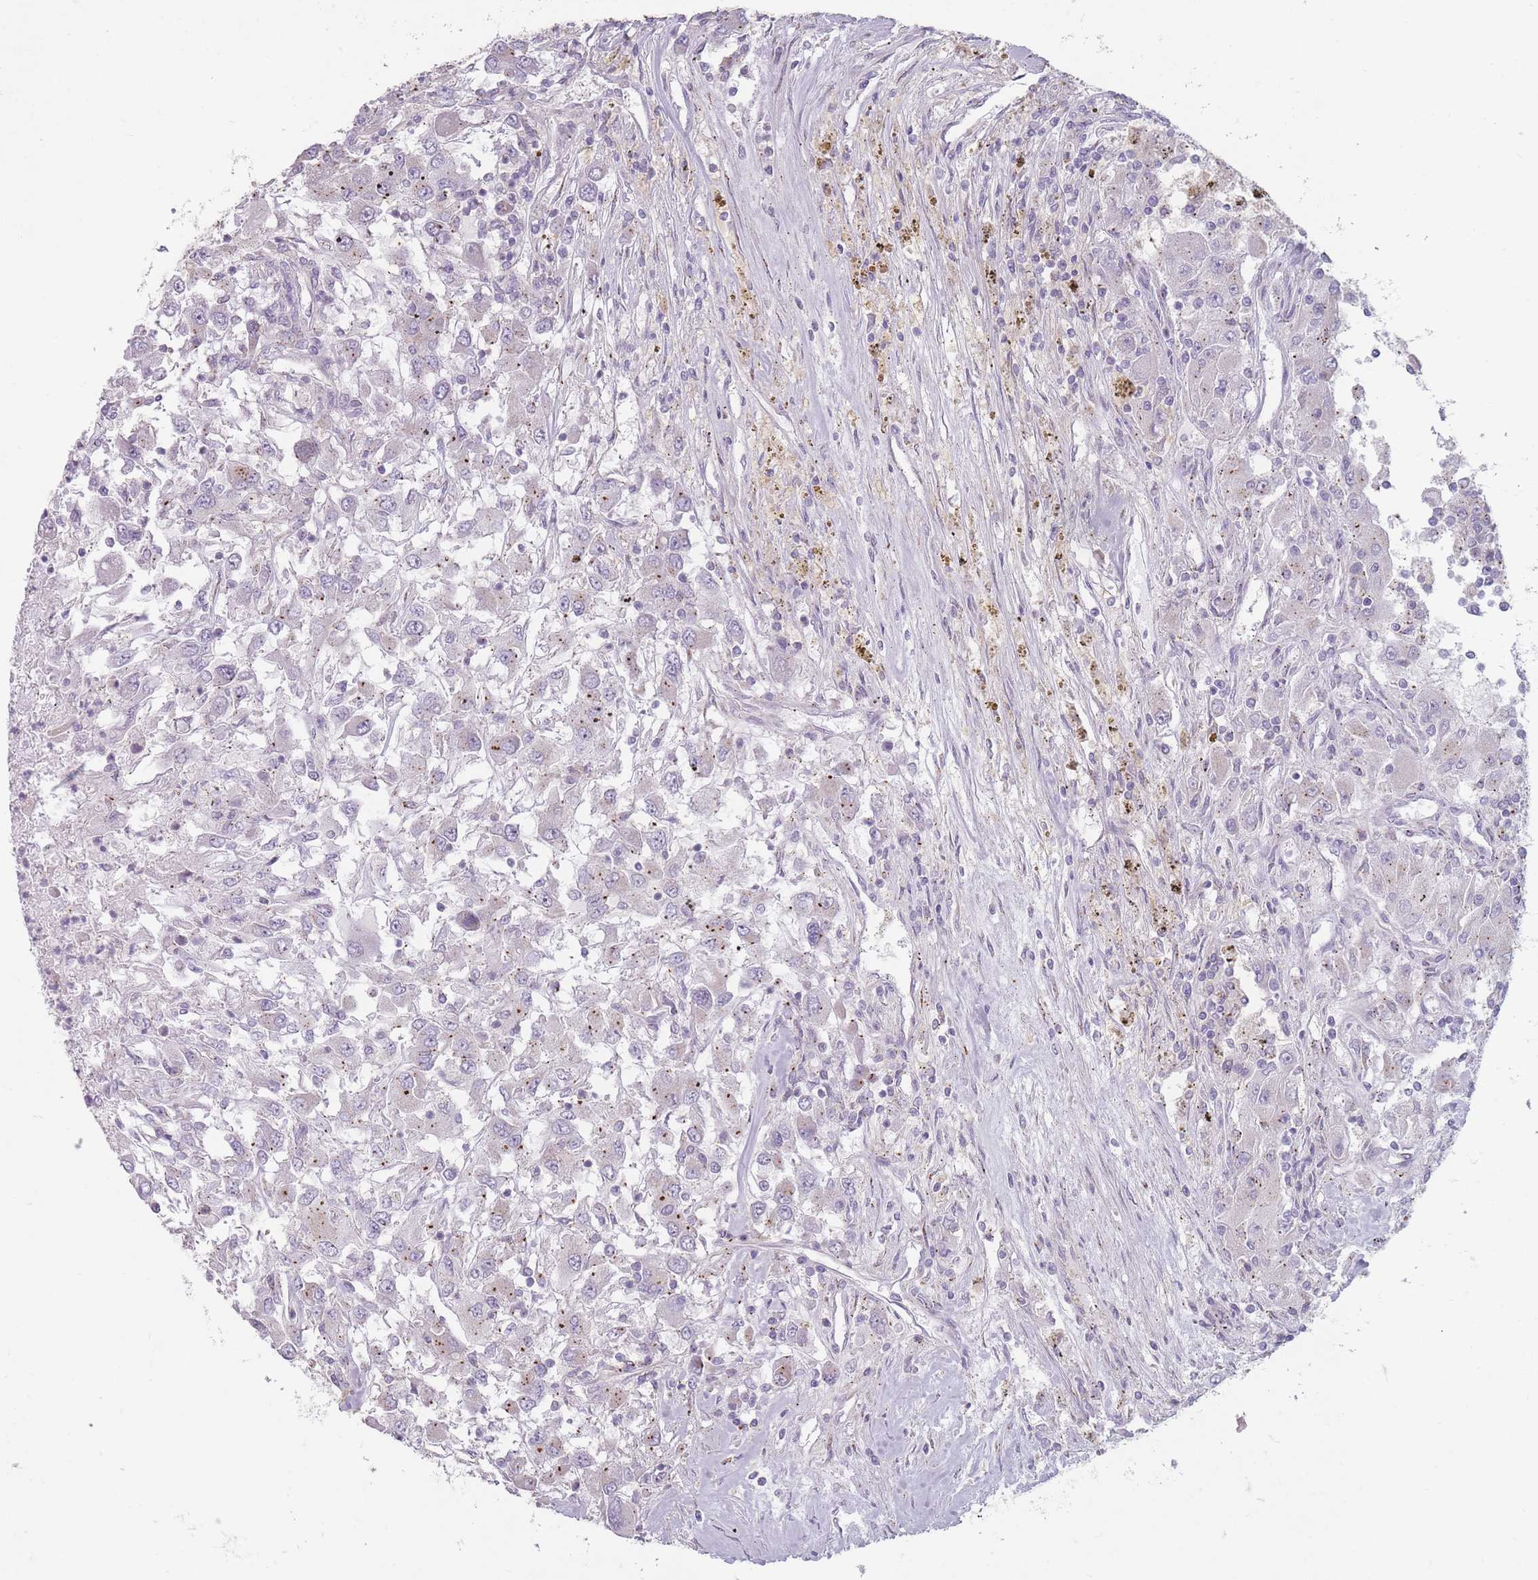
{"staining": {"intensity": "negative", "quantity": "none", "location": "none"}, "tissue": "renal cancer", "cell_type": "Tumor cells", "image_type": "cancer", "snomed": [{"axis": "morphology", "description": "Adenocarcinoma, NOS"}, {"axis": "topography", "description": "Kidney"}], "caption": "Human renal cancer (adenocarcinoma) stained for a protein using immunohistochemistry displays no staining in tumor cells.", "gene": "AKAIN1", "patient": {"sex": "female", "age": 67}}